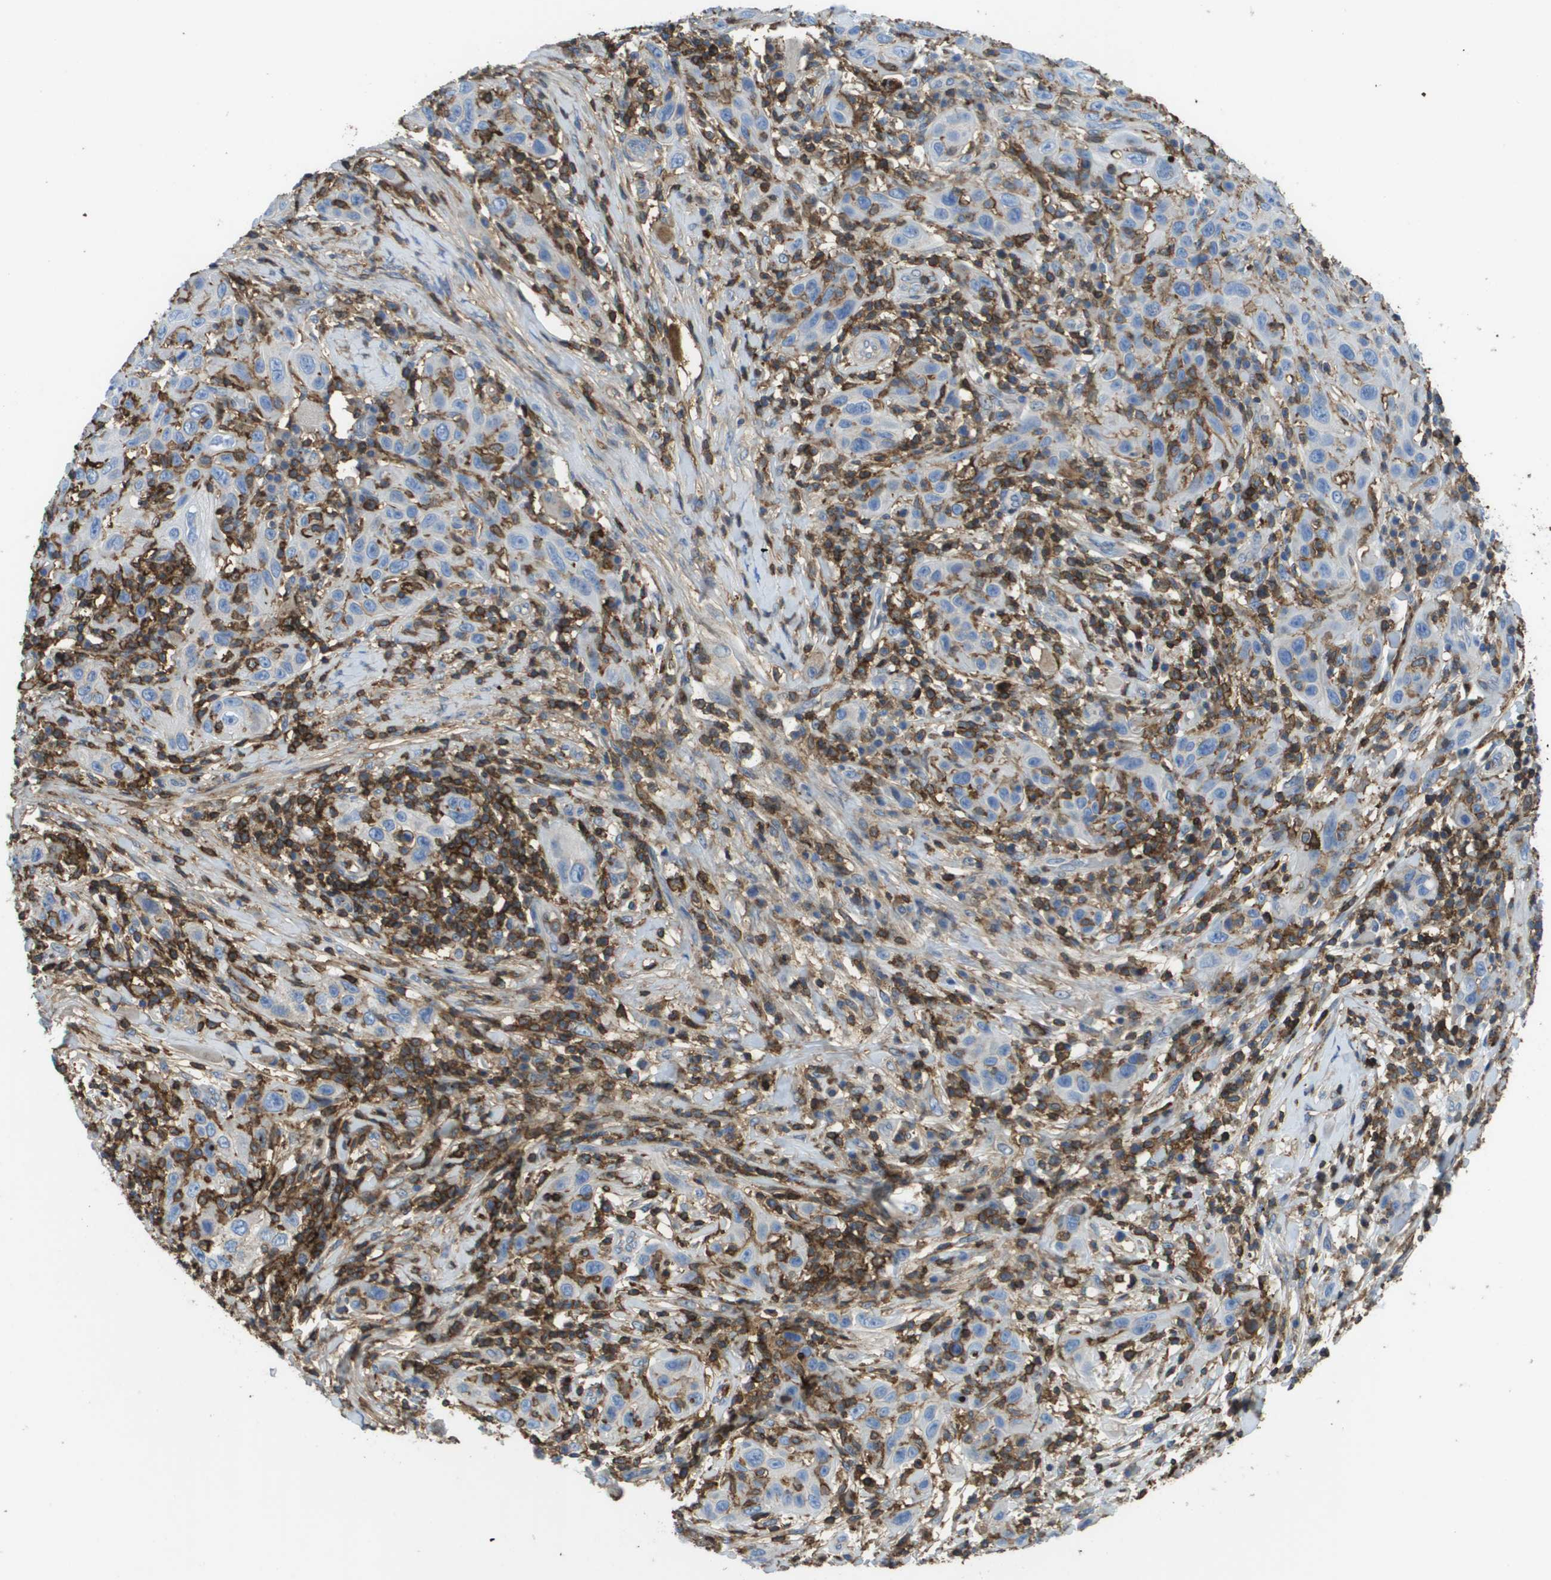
{"staining": {"intensity": "negative", "quantity": "none", "location": "none"}, "tissue": "skin cancer", "cell_type": "Tumor cells", "image_type": "cancer", "snomed": [{"axis": "morphology", "description": "Squamous cell carcinoma, NOS"}, {"axis": "topography", "description": "Skin"}], "caption": "This is a photomicrograph of IHC staining of skin squamous cell carcinoma, which shows no staining in tumor cells. The staining was performed using DAB to visualize the protein expression in brown, while the nuclei were stained in blue with hematoxylin (Magnification: 20x).", "gene": "PASK", "patient": {"sex": "female", "age": 88}}